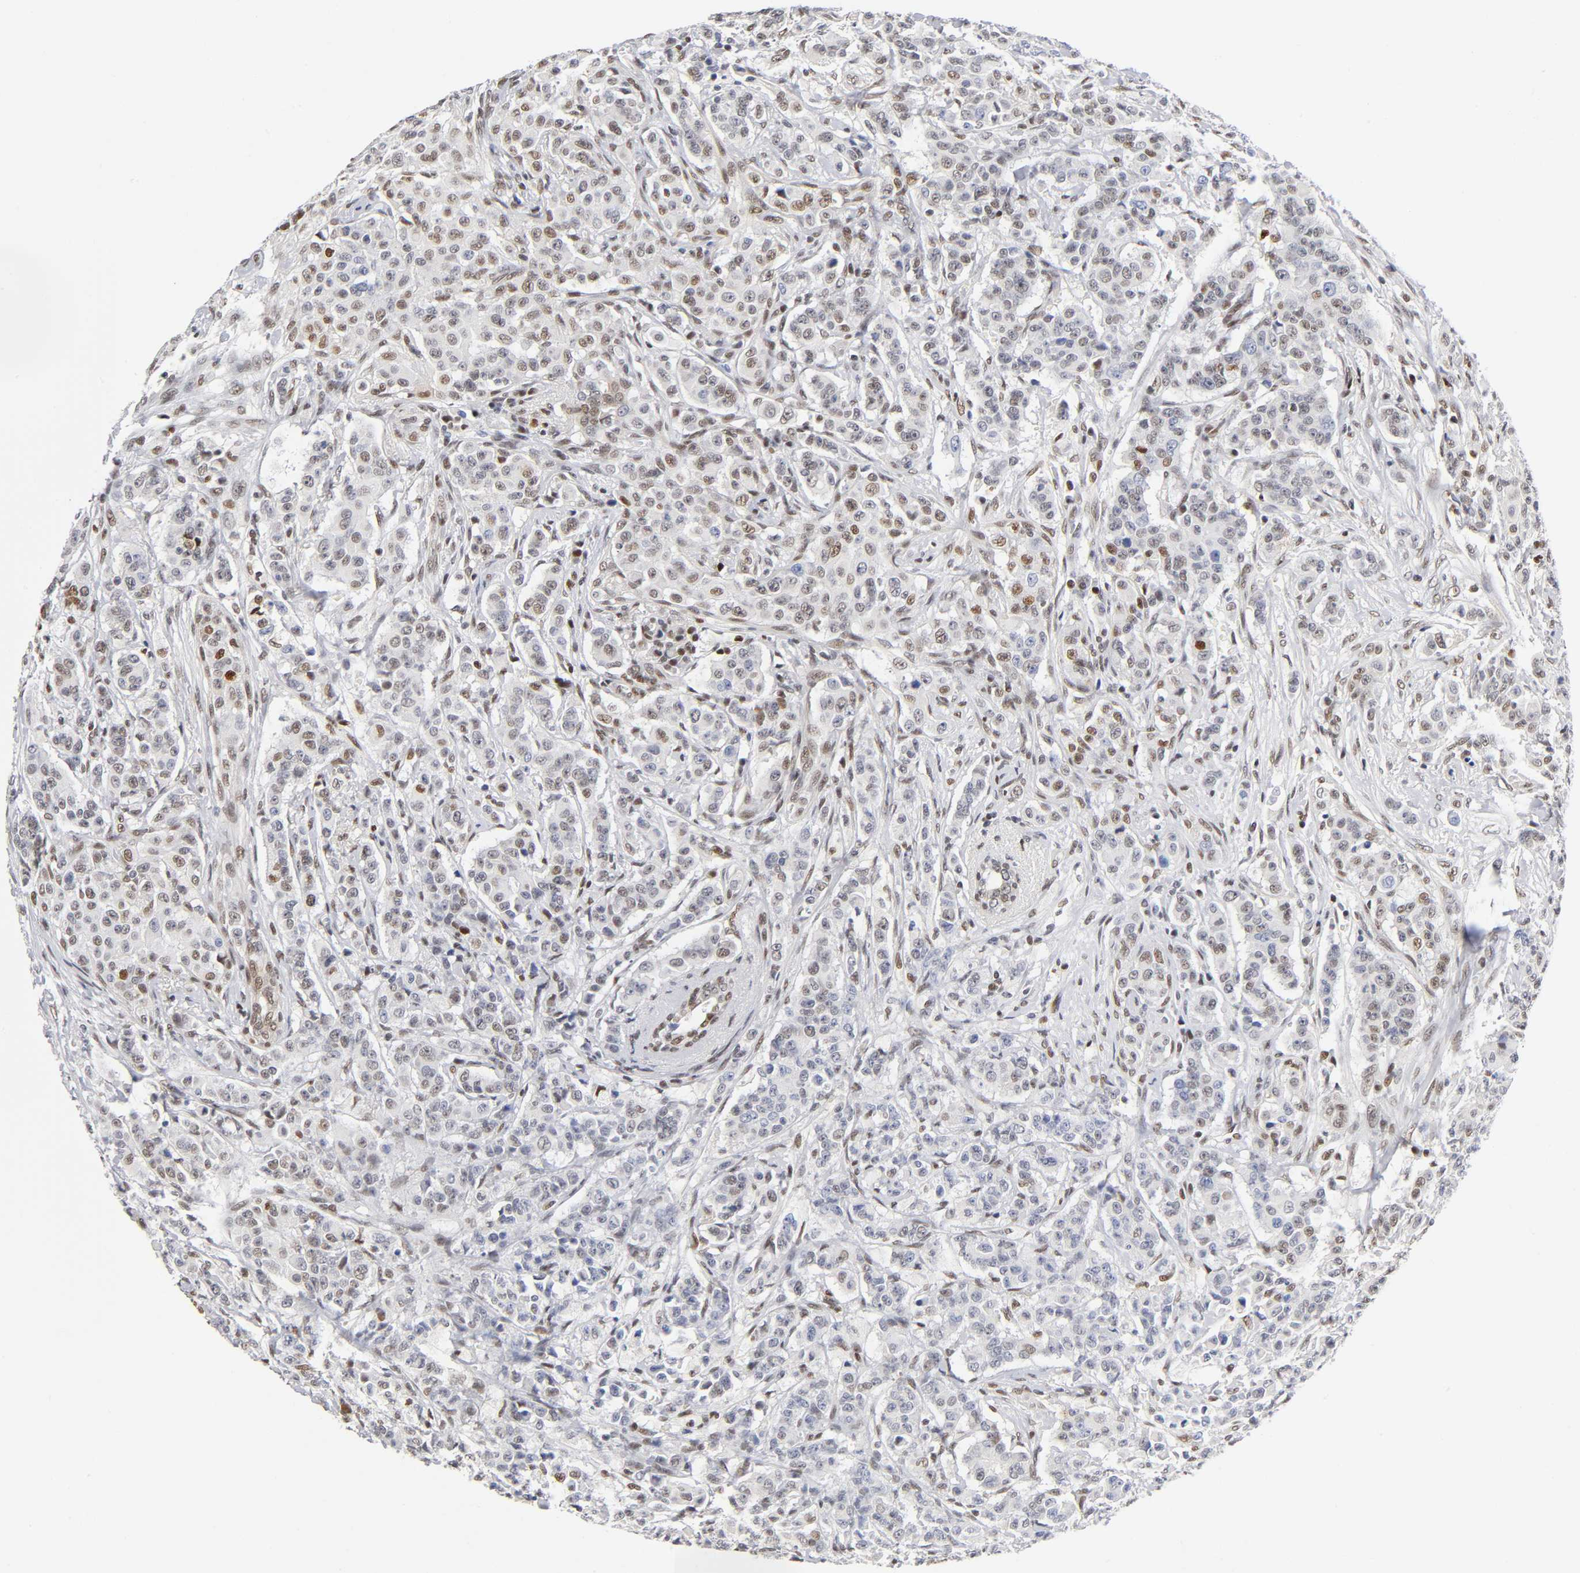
{"staining": {"intensity": "weak", "quantity": "25%-75%", "location": "nuclear"}, "tissue": "breast cancer", "cell_type": "Tumor cells", "image_type": "cancer", "snomed": [{"axis": "morphology", "description": "Duct carcinoma"}, {"axis": "topography", "description": "Breast"}], "caption": "Protein expression analysis of human breast intraductal carcinoma reveals weak nuclear staining in about 25%-75% of tumor cells.", "gene": "NR3C1", "patient": {"sex": "female", "age": 40}}